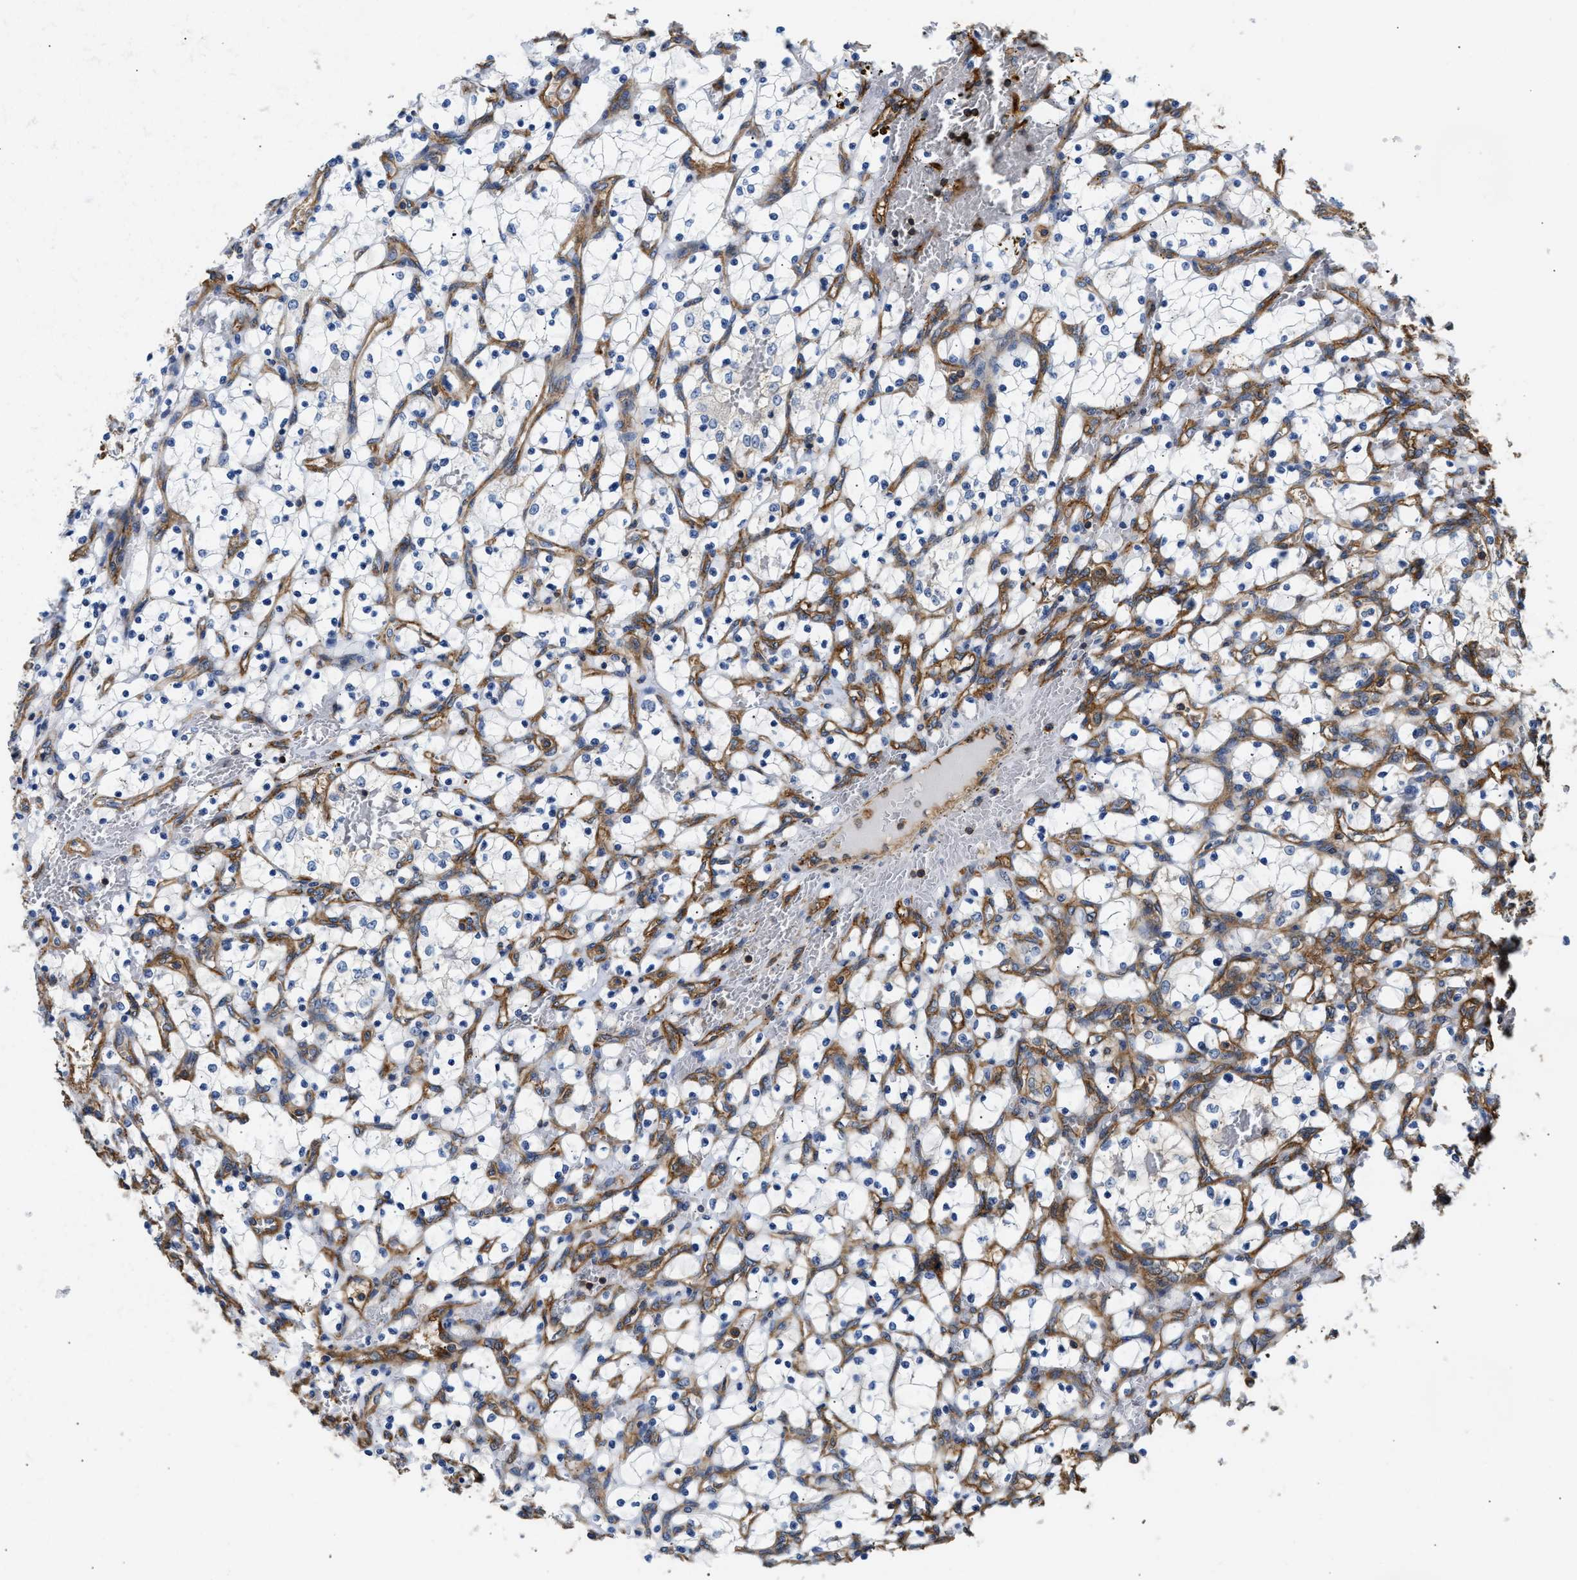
{"staining": {"intensity": "negative", "quantity": "none", "location": "none"}, "tissue": "renal cancer", "cell_type": "Tumor cells", "image_type": "cancer", "snomed": [{"axis": "morphology", "description": "Adenocarcinoma, NOS"}, {"axis": "topography", "description": "Kidney"}], "caption": "The photomicrograph exhibits no significant expression in tumor cells of renal cancer.", "gene": "SAMD9L", "patient": {"sex": "female", "age": 69}}